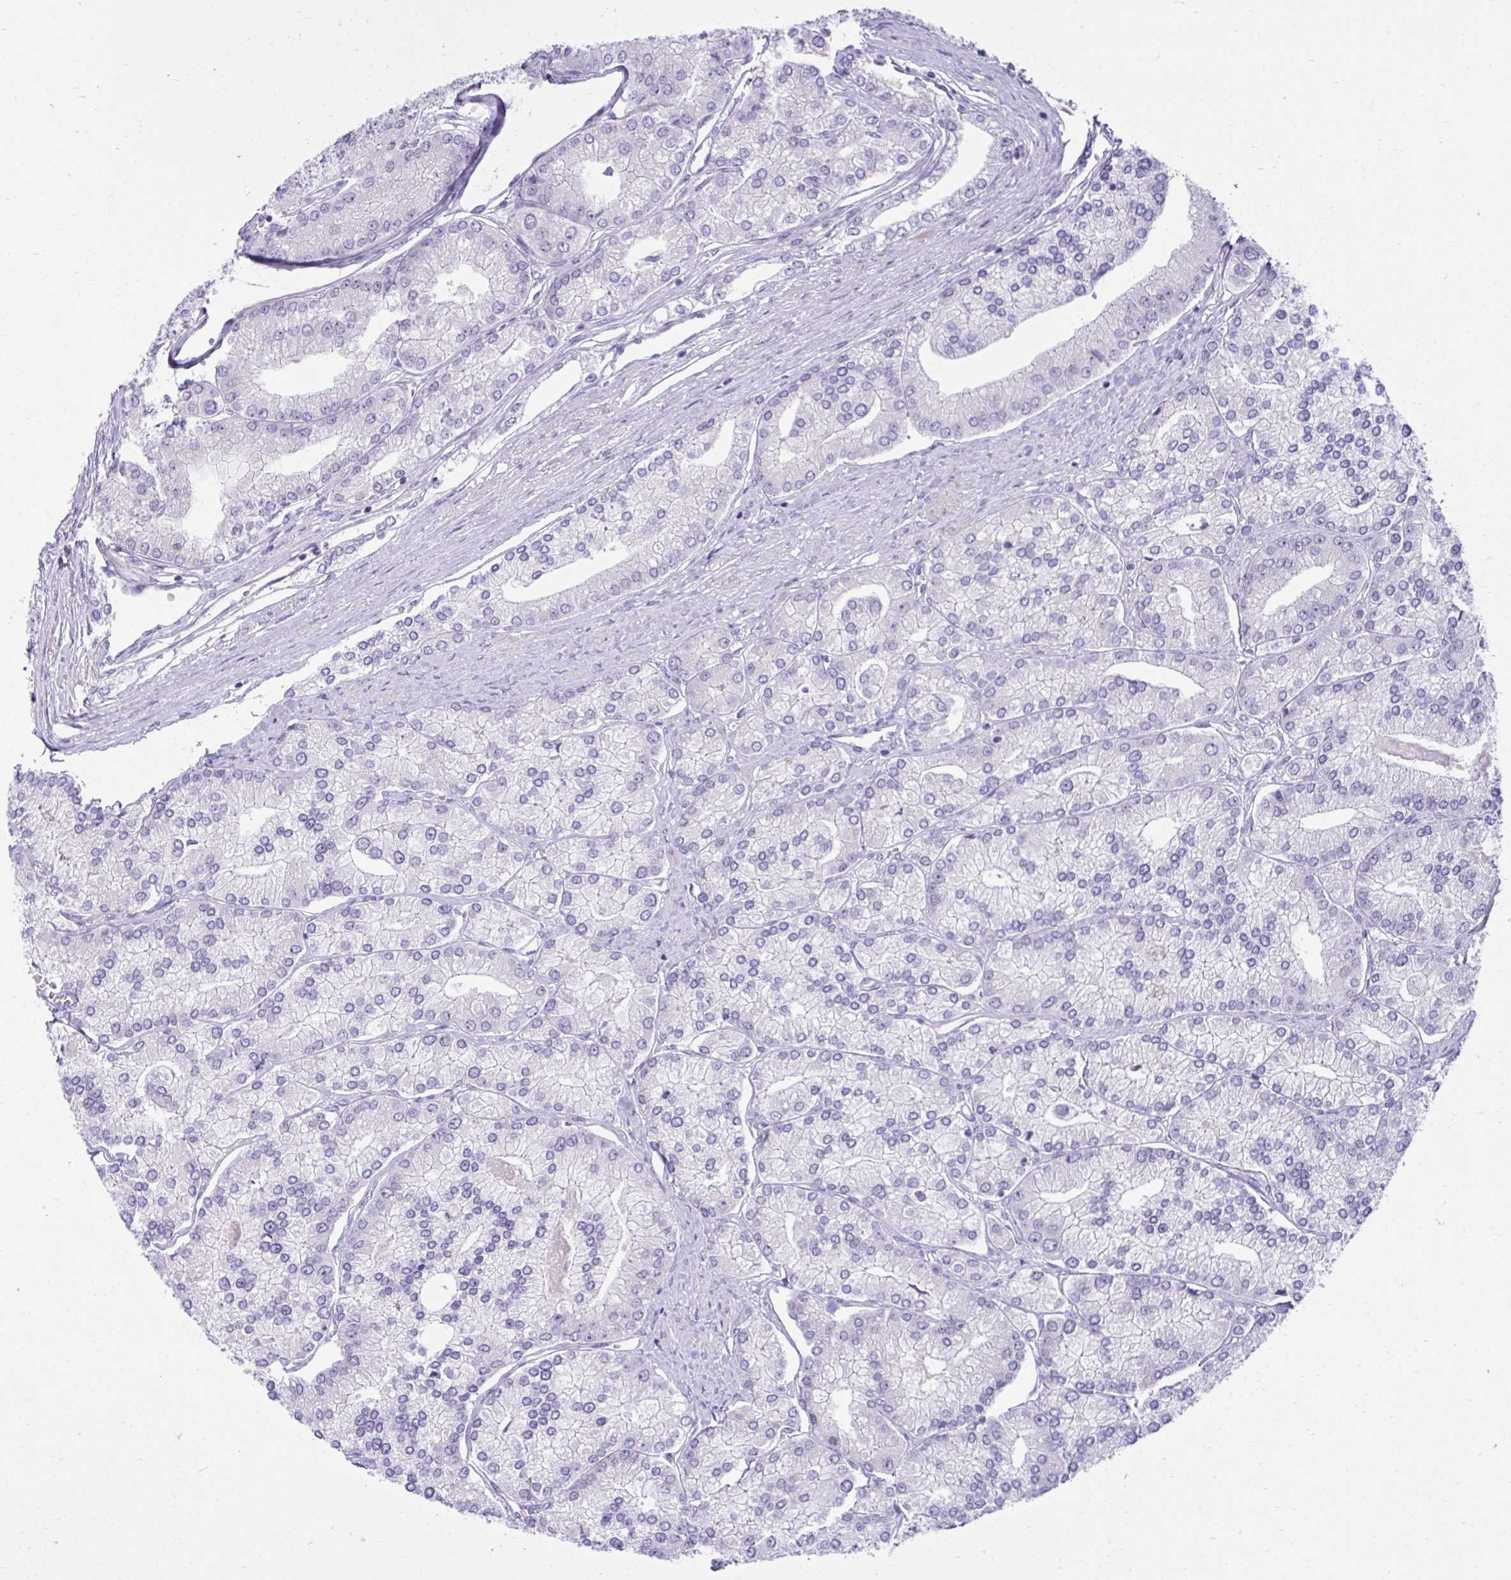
{"staining": {"intensity": "negative", "quantity": "none", "location": "none"}, "tissue": "prostate cancer", "cell_type": "Tumor cells", "image_type": "cancer", "snomed": [{"axis": "morphology", "description": "Adenocarcinoma, High grade"}, {"axis": "topography", "description": "Prostate"}], "caption": "Immunohistochemistry (IHC) image of neoplastic tissue: high-grade adenocarcinoma (prostate) stained with DAB shows no significant protein positivity in tumor cells.", "gene": "OR7A5", "patient": {"sex": "male", "age": 61}}